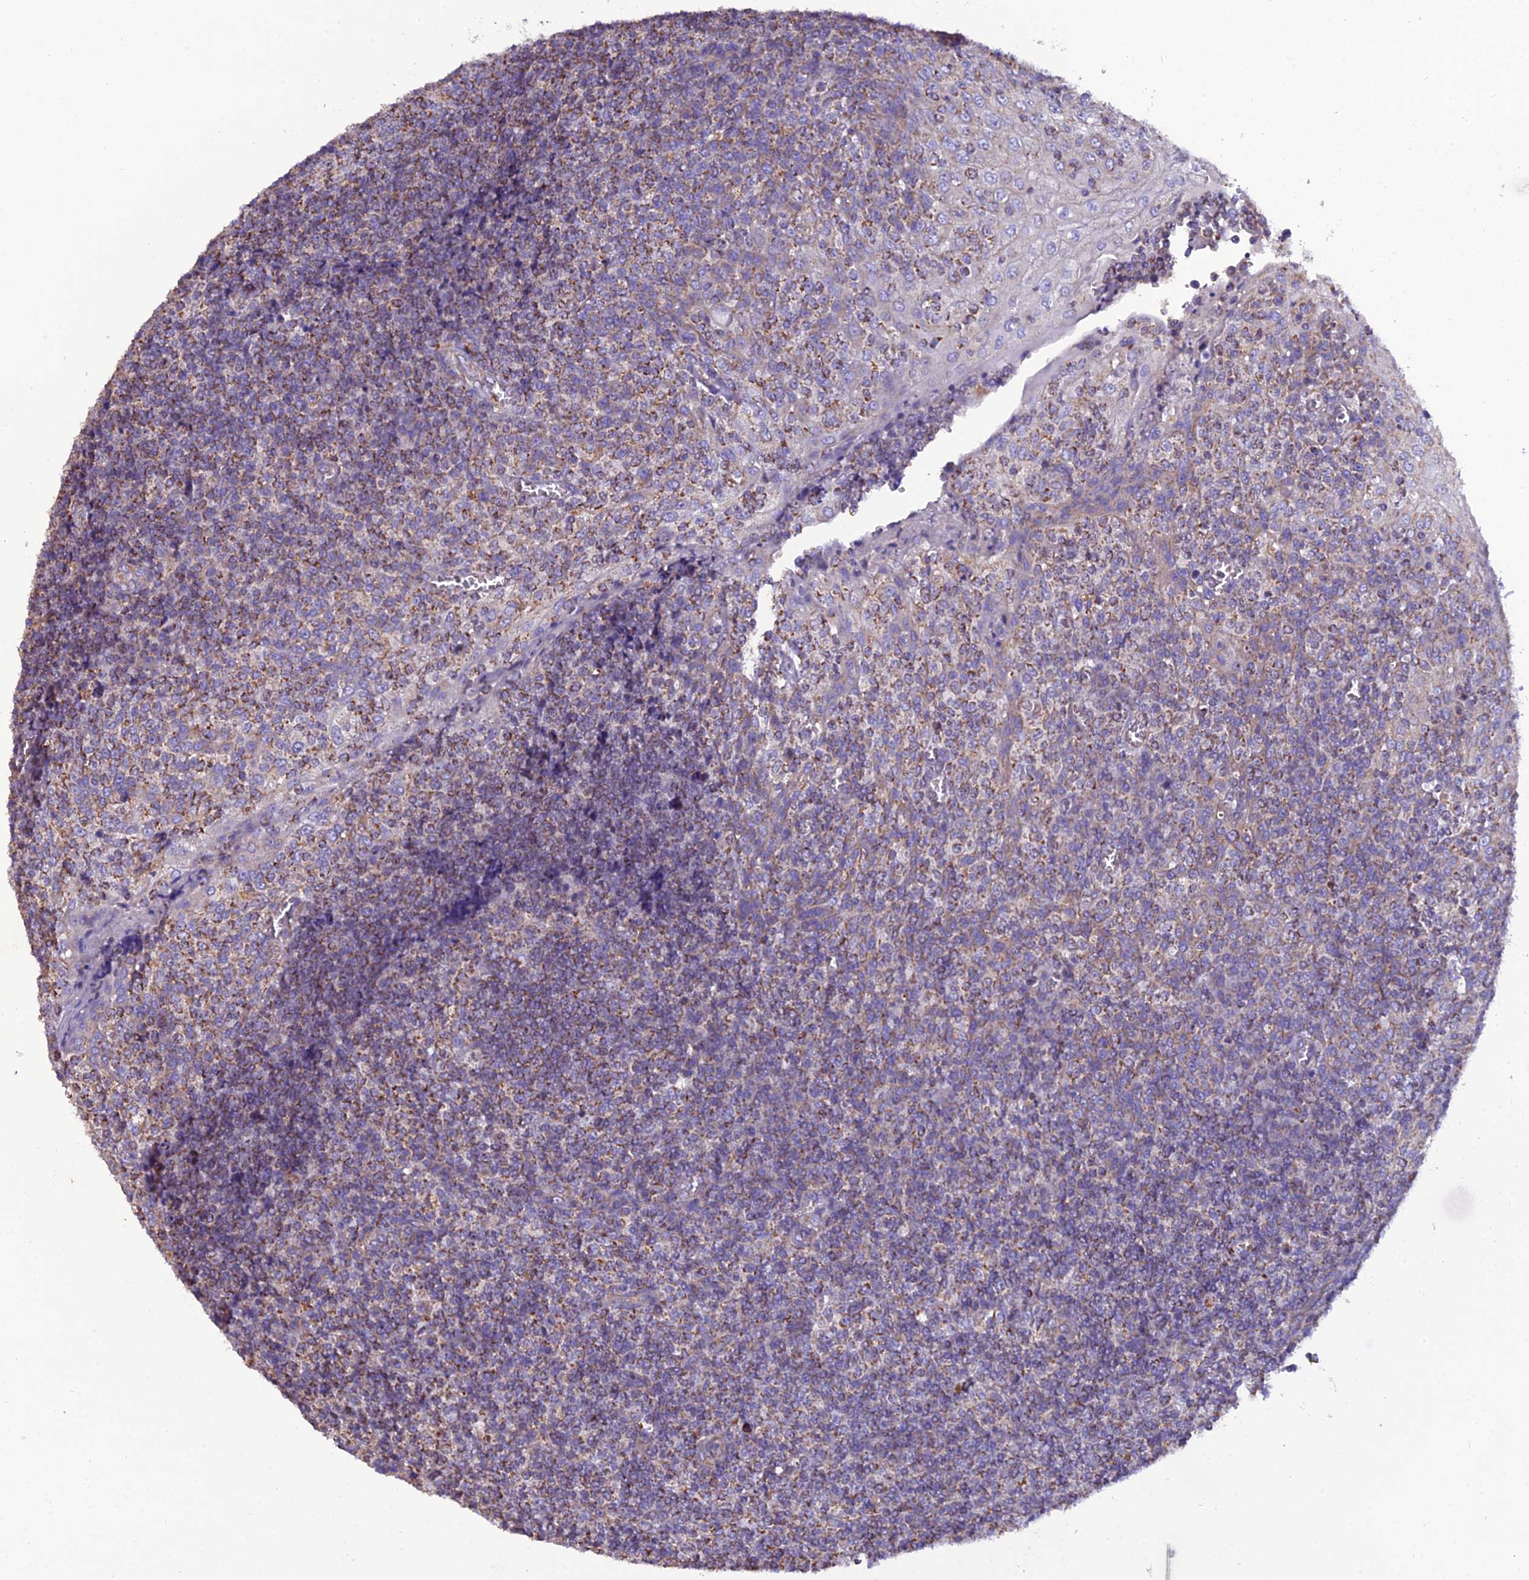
{"staining": {"intensity": "moderate", "quantity": "25%-75%", "location": "cytoplasmic/membranous"}, "tissue": "tonsil", "cell_type": "Germinal center cells", "image_type": "normal", "snomed": [{"axis": "morphology", "description": "Normal tissue, NOS"}, {"axis": "topography", "description": "Tonsil"}], "caption": "The histopathology image displays staining of normal tonsil, revealing moderate cytoplasmic/membranous protein positivity (brown color) within germinal center cells. (DAB = brown stain, brightfield microscopy at high magnification).", "gene": "GPD1", "patient": {"sex": "female", "age": 19}}